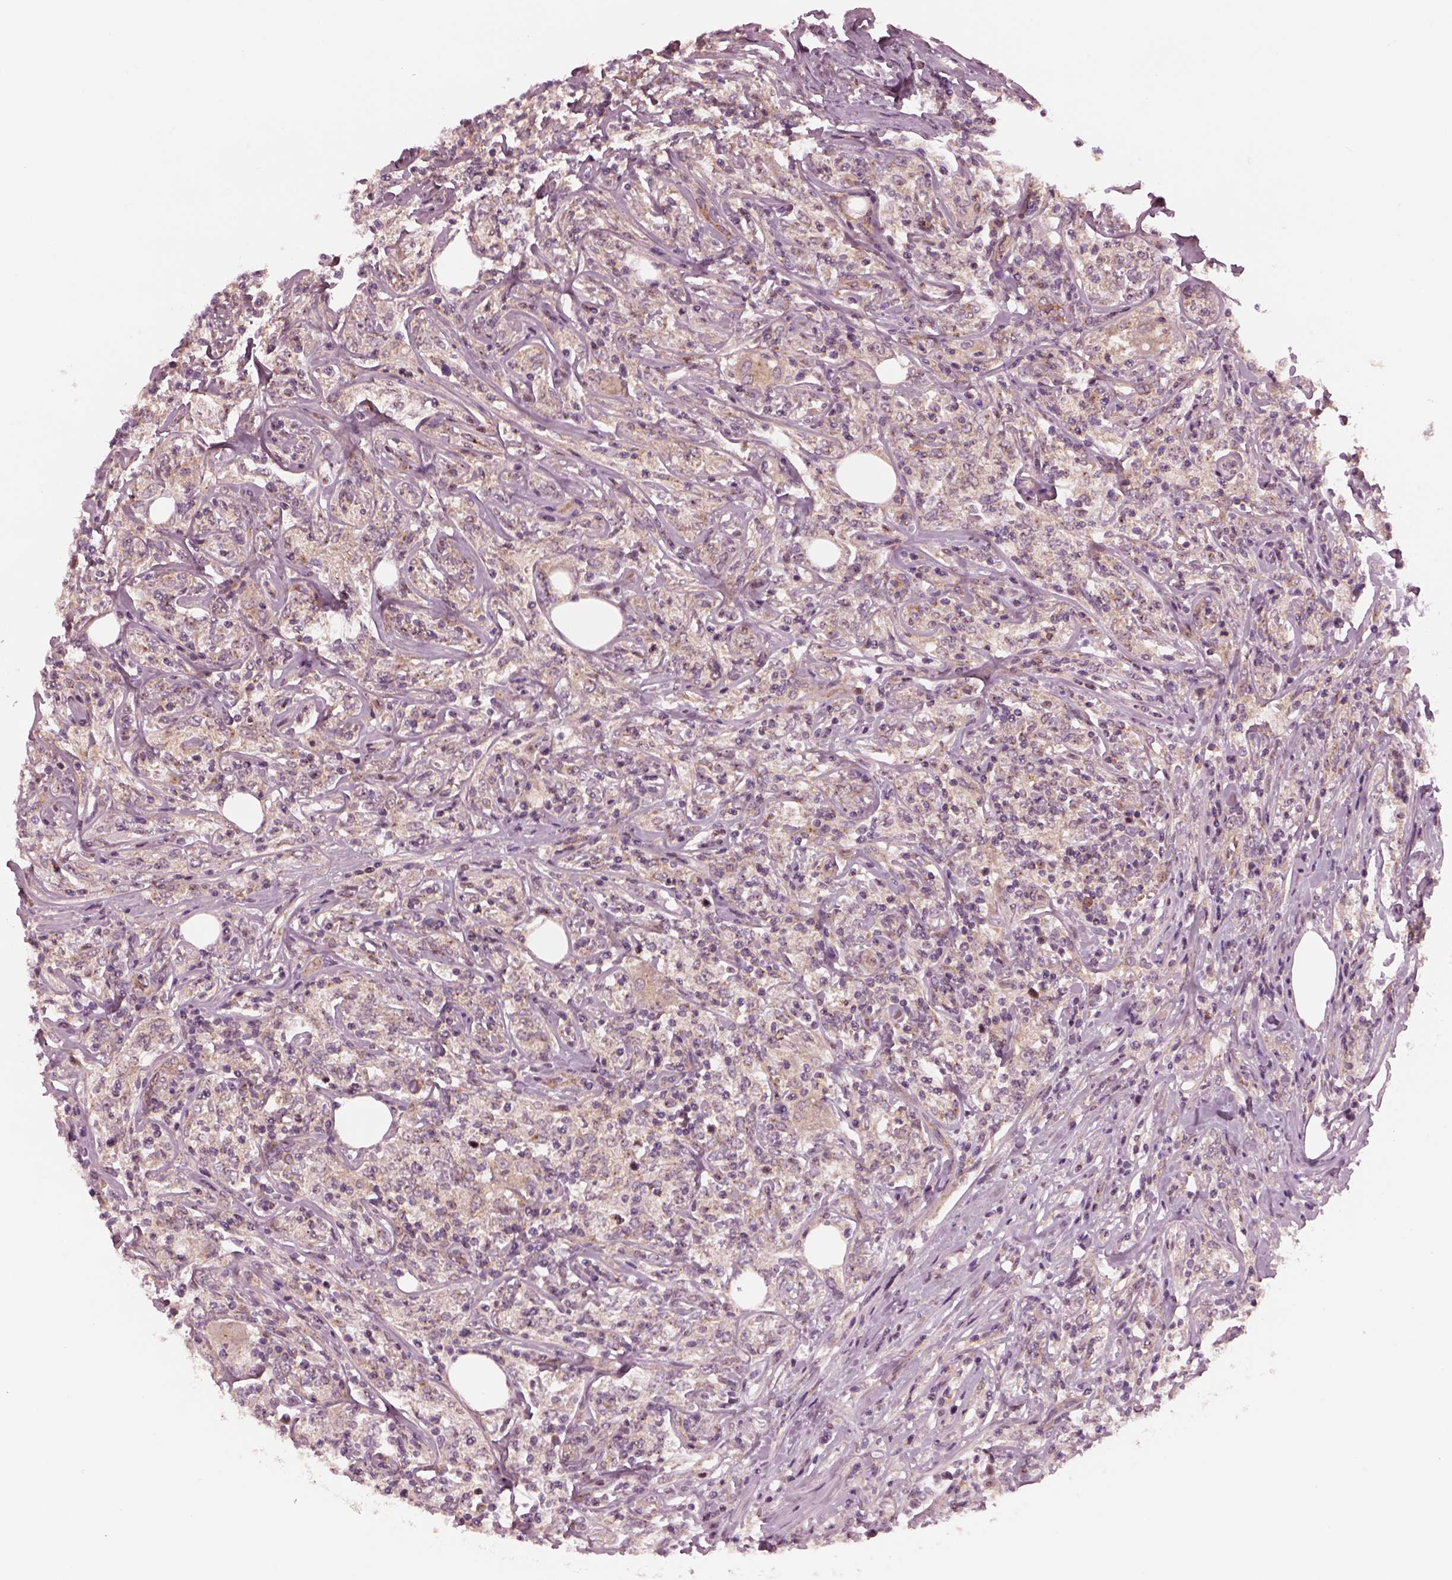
{"staining": {"intensity": "weak", "quantity": ">75%", "location": "cytoplasmic/membranous"}, "tissue": "lymphoma", "cell_type": "Tumor cells", "image_type": "cancer", "snomed": [{"axis": "morphology", "description": "Malignant lymphoma, non-Hodgkin's type, High grade"}, {"axis": "topography", "description": "Lymph node"}], "caption": "Immunohistochemistry (IHC) (DAB) staining of malignant lymphoma, non-Hodgkin's type (high-grade) exhibits weak cytoplasmic/membranous protein positivity in about >75% of tumor cells. (DAB (3,3'-diaminobenzidine) = brown stain, brightfield microscopy at high magnification).", "gene": "TUBG1", "patient": {"sex": "female", "age": 84}}